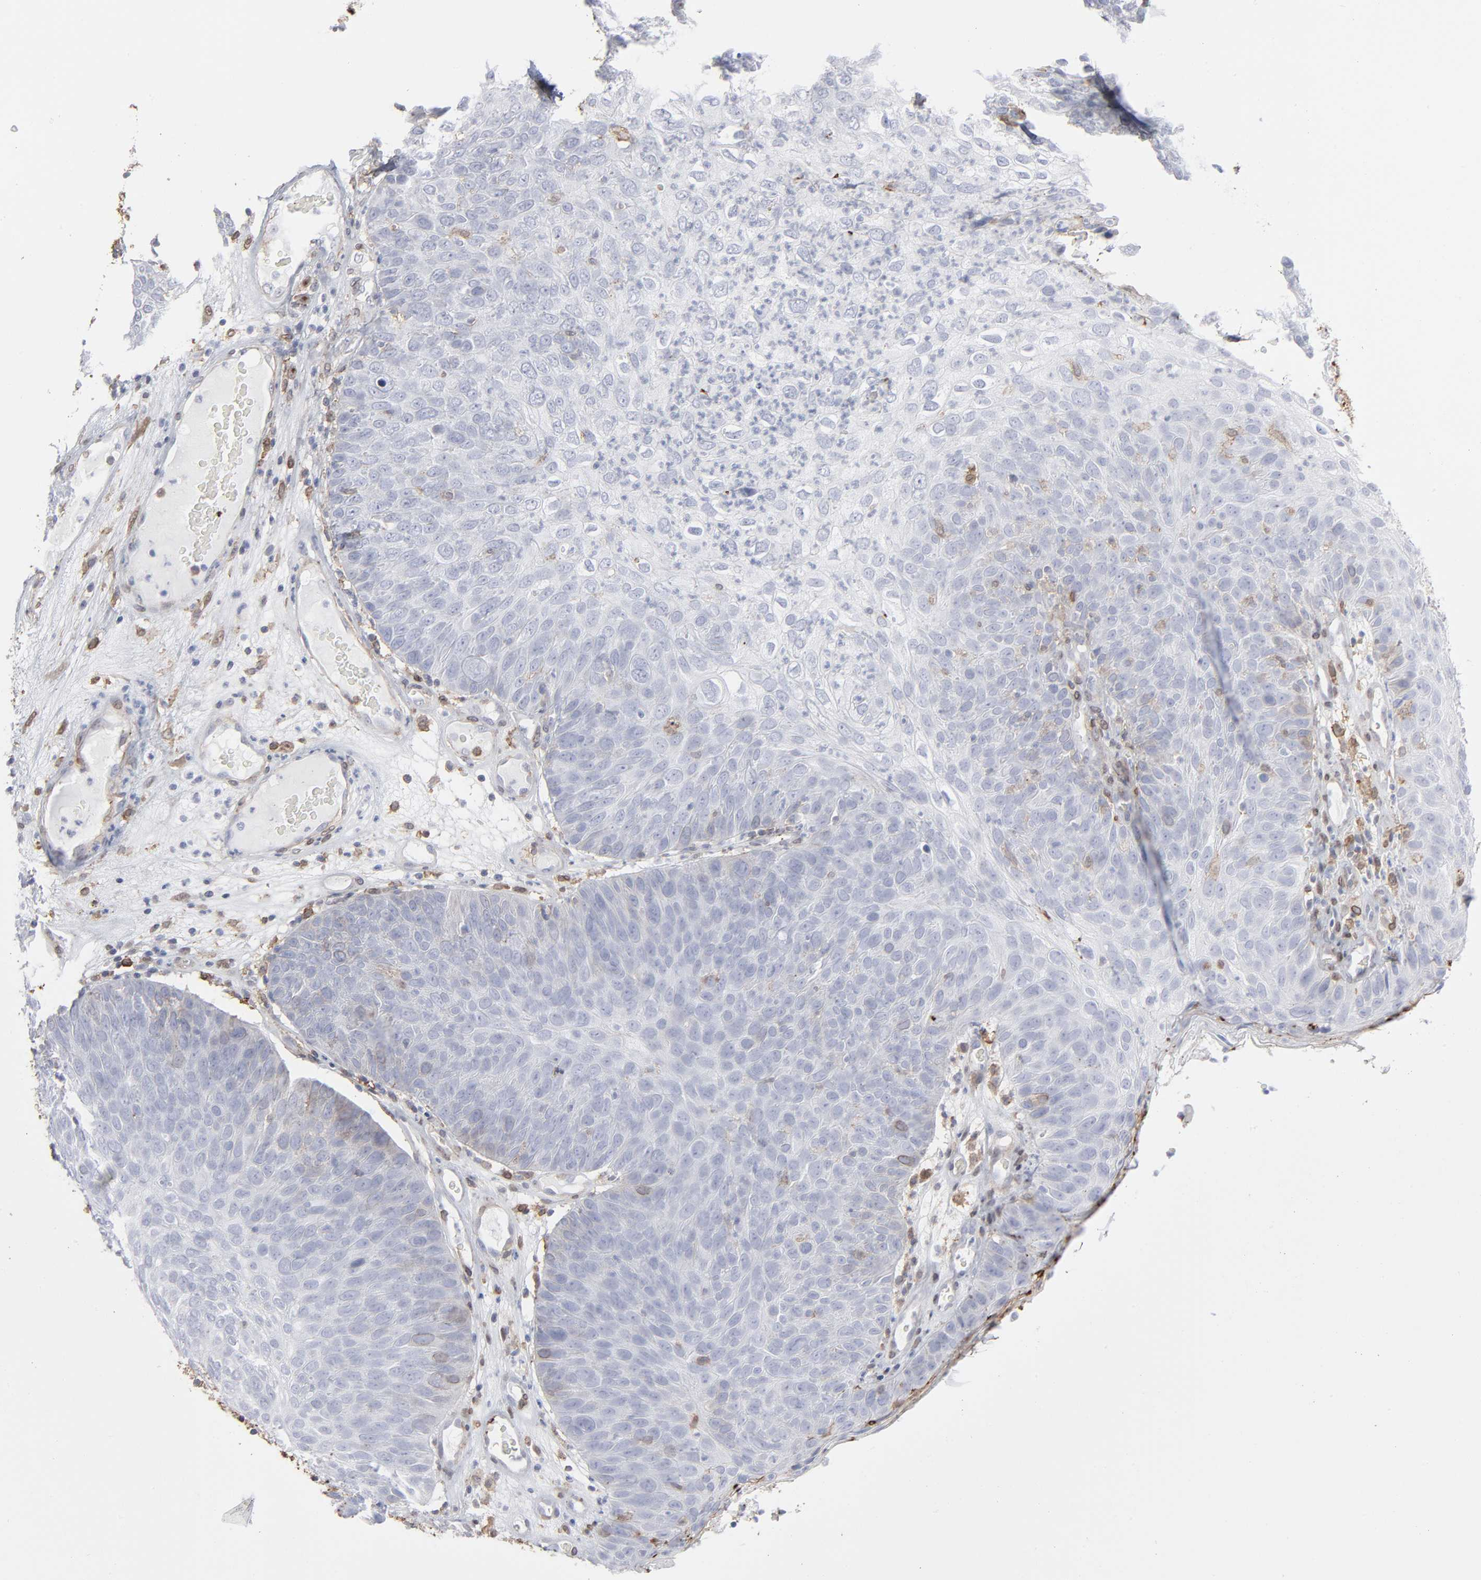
{"staining": {"intensity": "weak", "quantity": "<25%", "location": "cytoplasmic/membranous"}, "tissue": "skin cancer", "cell_type": "Tumor cells", "image_type": "cancer", "snomed": [{"axis": "morphology", "description": "Squamous cell carcinoma, NOS"}, {"axis": "topography", "description": "Skin"}], "caption": "IHC of human skin squamous cell carcinoma displays no positivity in tumor cells.", "gene": "ANXA5", "patient": {"sex": "male", "age": 87}}